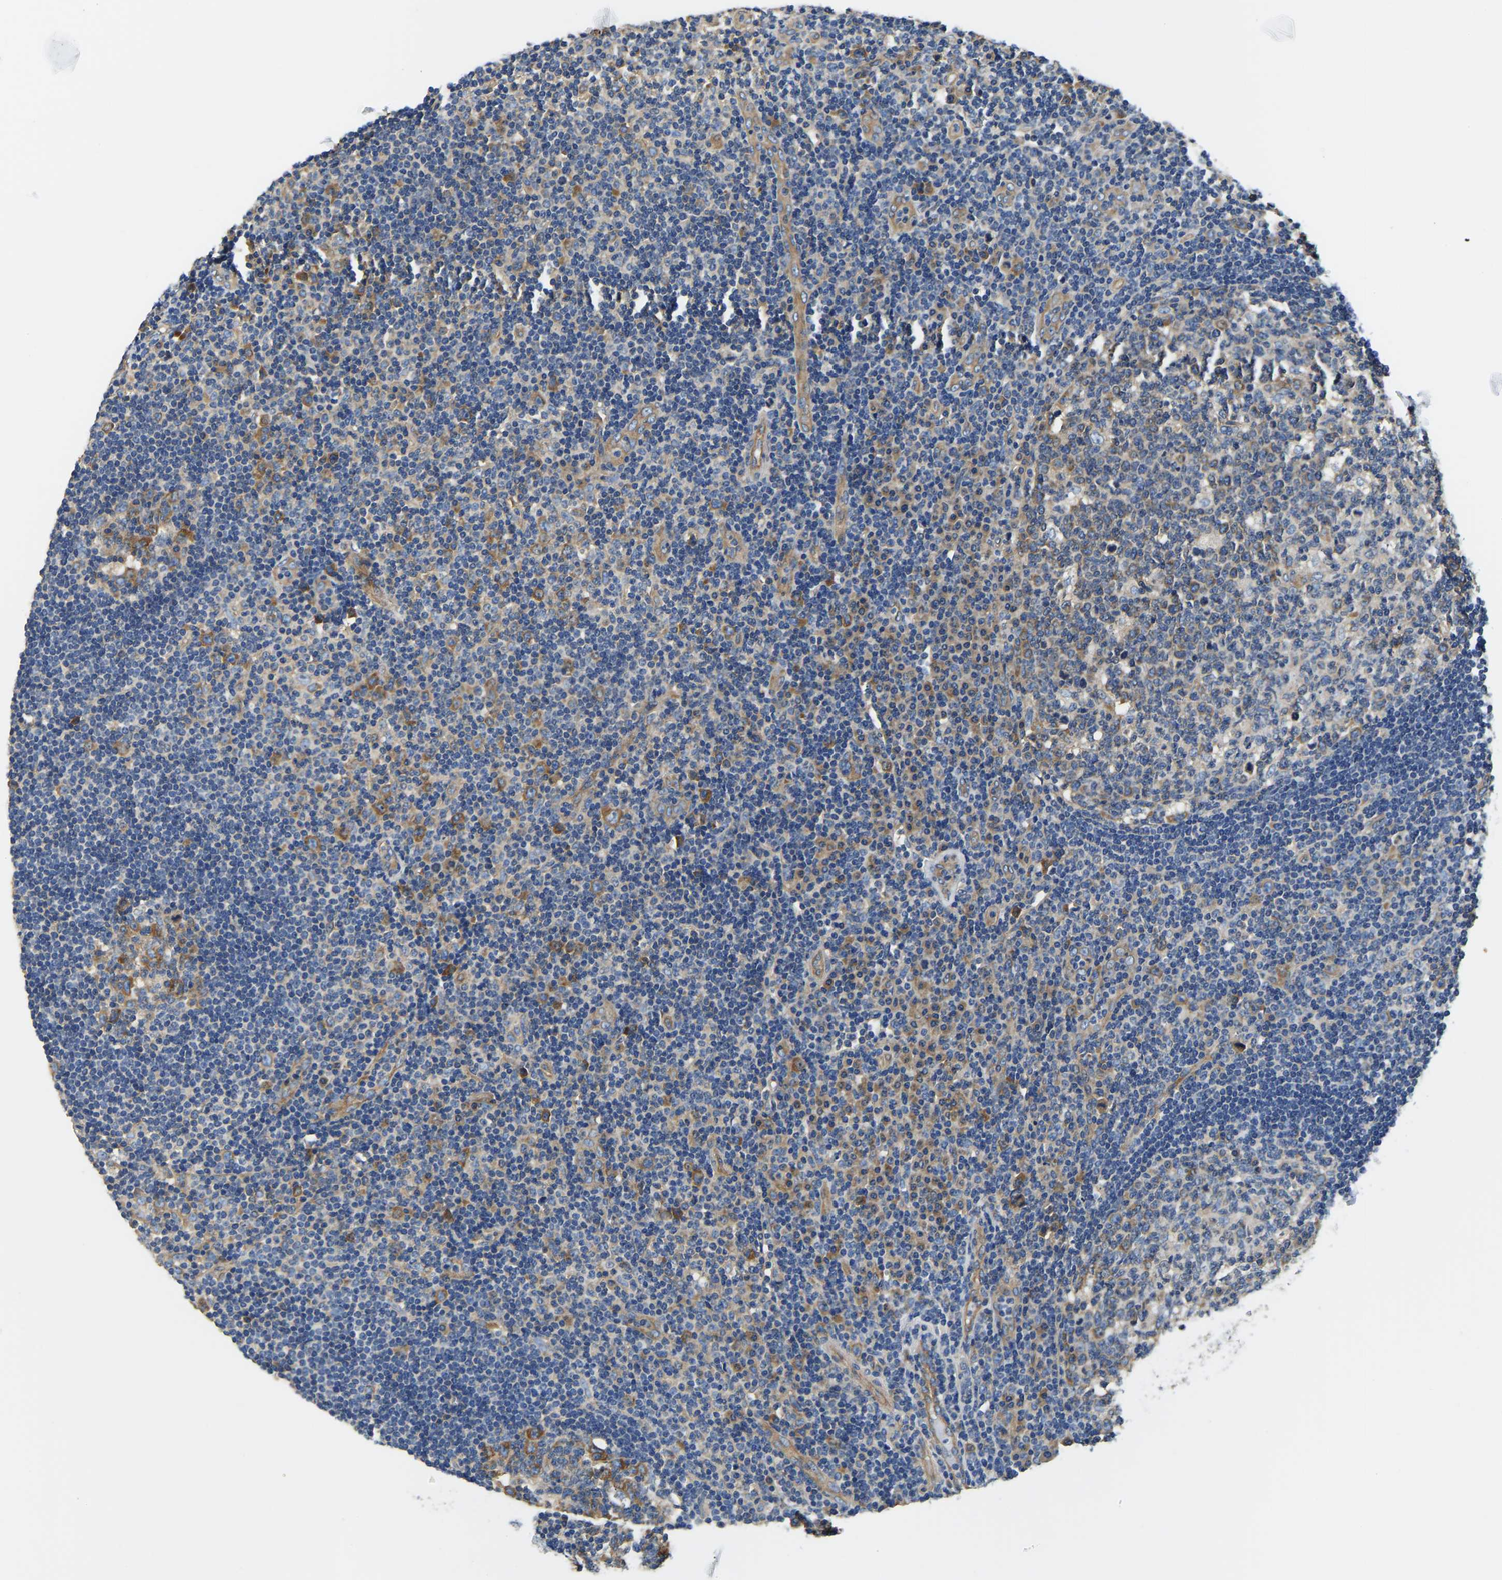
{"staining": {"intensity": "moderate", "quantity": ">75%", "location": "cytoplasmic/membranous"}, "tissue": "tonsil", "cell_type": "Germinal center cells", "image_type": "normal", "snomed": [{"axis": "morphology", "description": "Normal tissue, NOS"}, {"axis": "topography", "description": "Tonsil"}], "caption": "This micrograph shows immunohistochemistry staining of unremarkable human tonsil, with medium moderate cytoplasmic/membranous staining in about >75% of germinal center cells.", "gene": "CSDE1", "patient": {"sex": "female", "age": 40}}